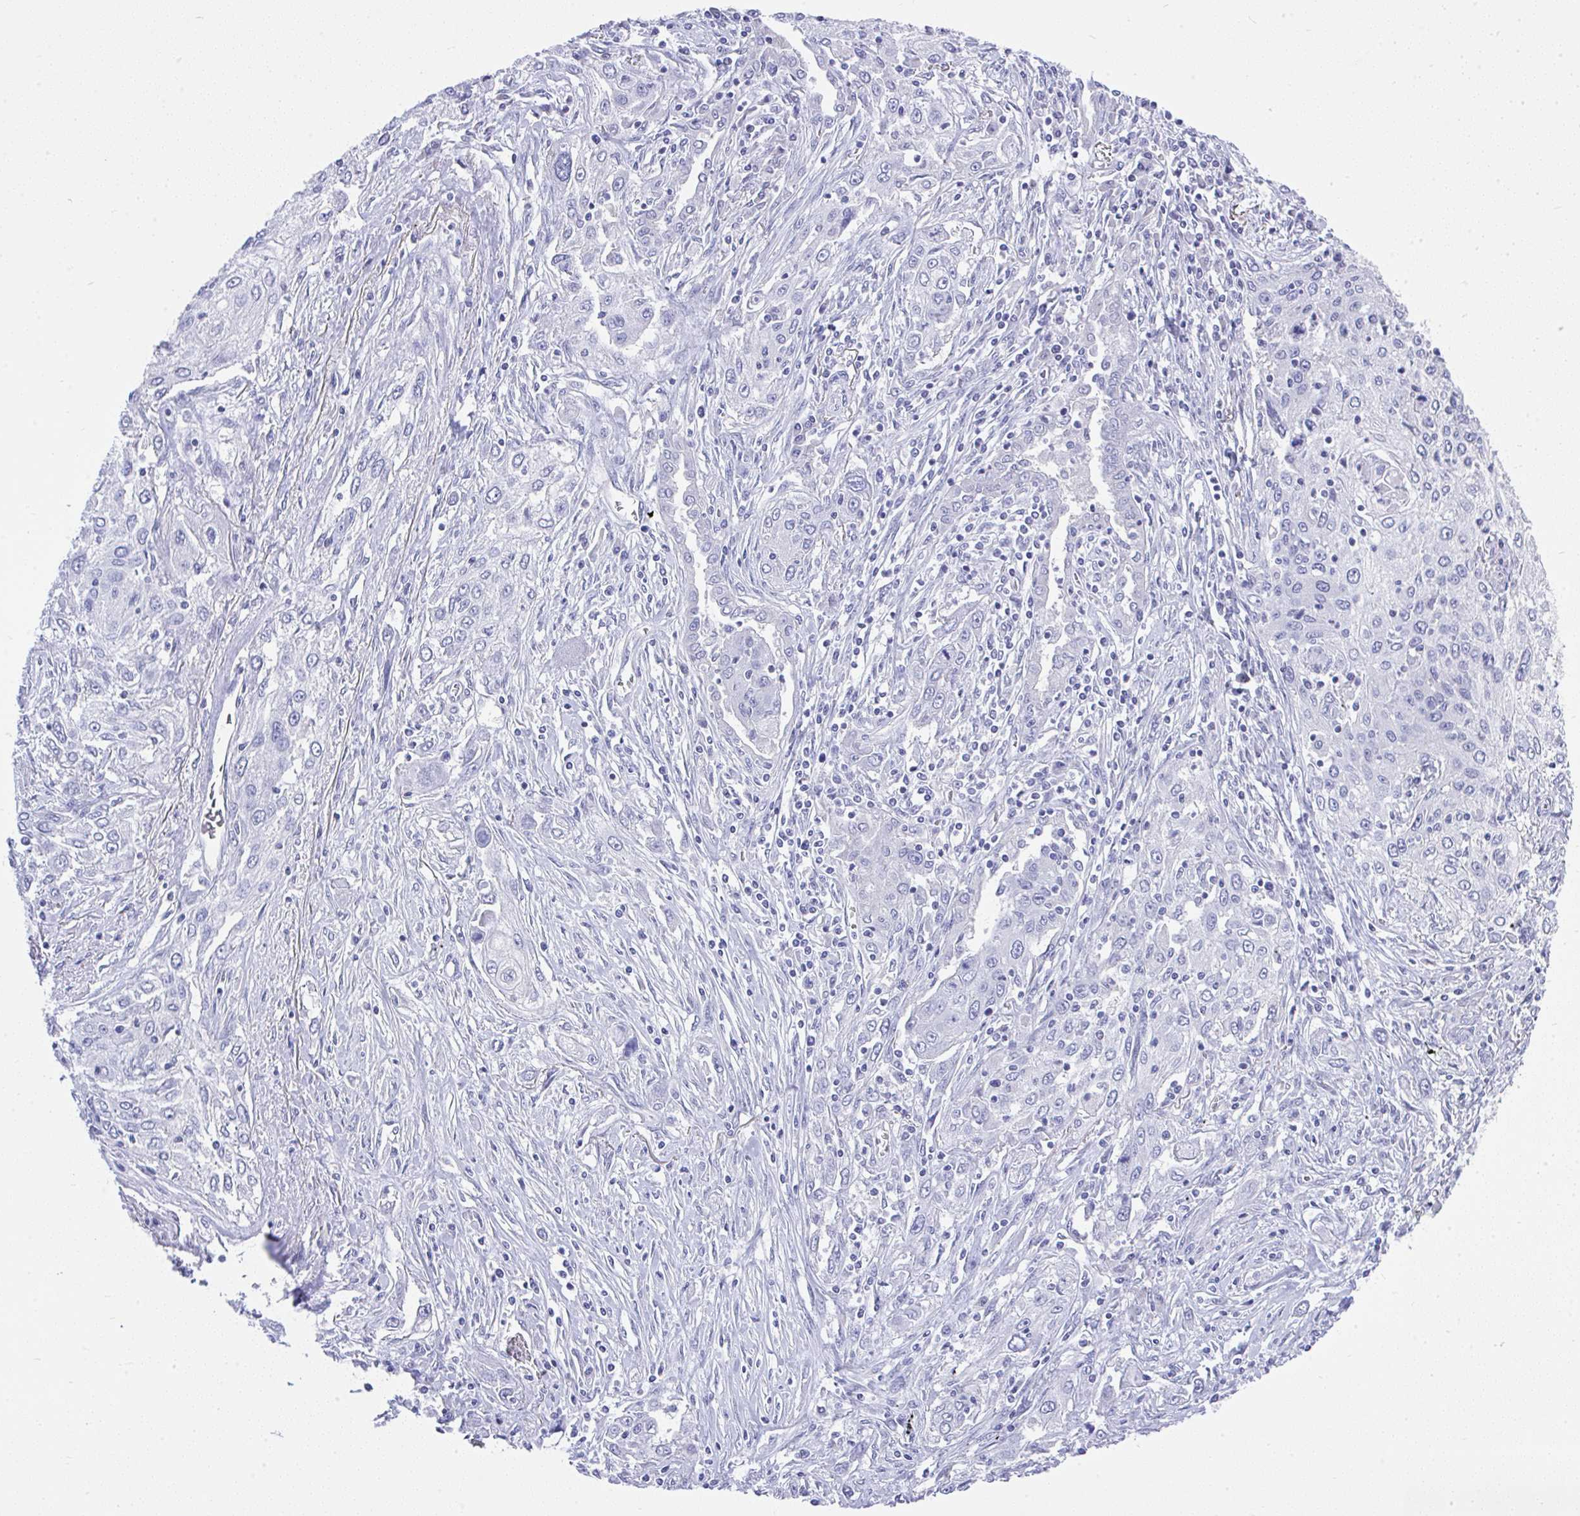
{"staining": {"intensity": "negative", "quantity": "none", "location": "none"}, "tissue": "lung cancer", "cell_type": "Tumor cells", "image_type": "cancer", "snomed": [{"axis": "morphology", "description": "Squamous cell carcinoma, NOS"}, {"axis": "topography", "description": "Lung"}], "caption": "The micrograph shows no significant positivity in tumor cells of lung cancer.", "gene": "MS4A12", "patient": {"sex": "female", "age": 69}}